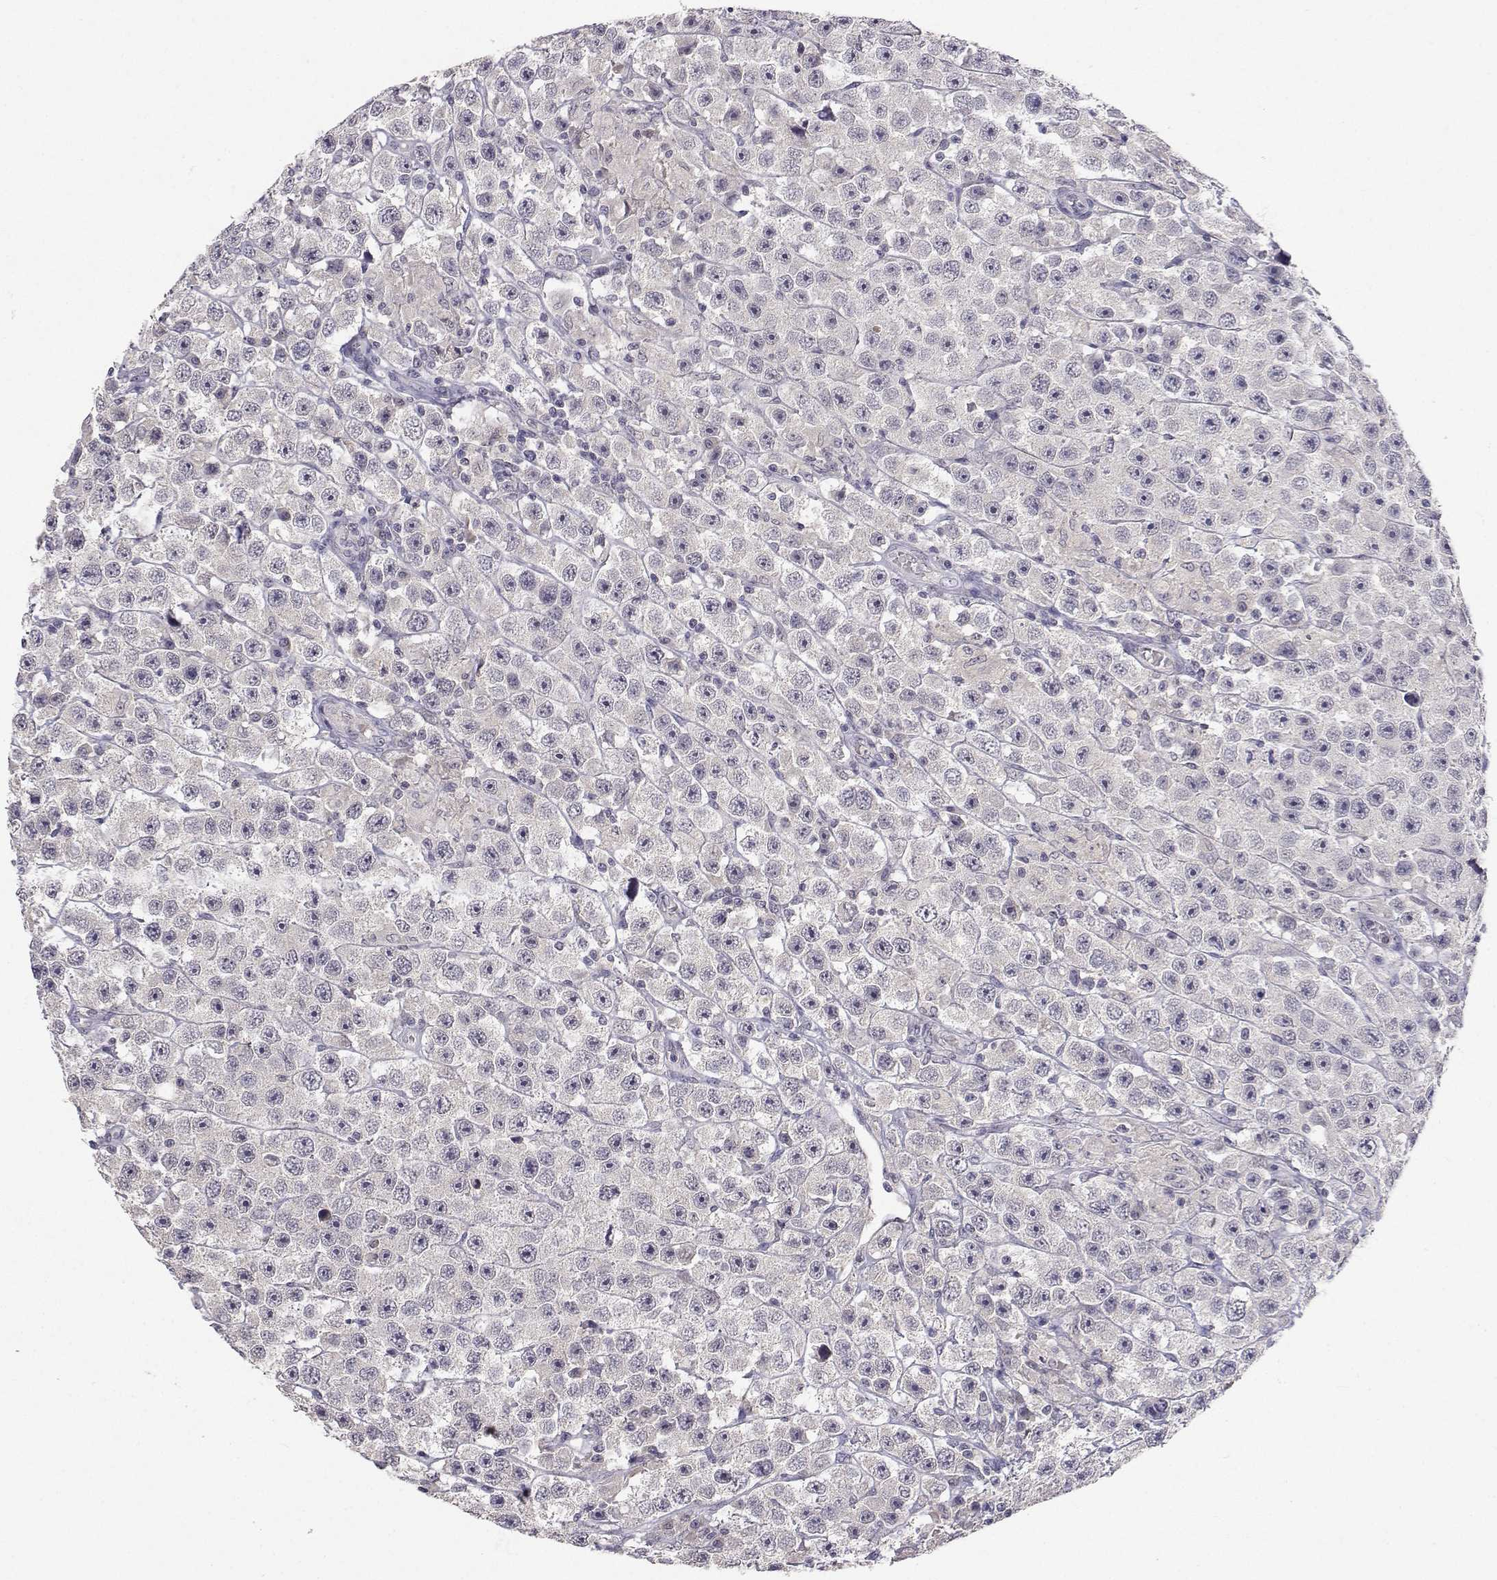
{"staining": {"intensity": "negative", "quantity": "none", "location": "none"}, "tissue": "testis cancer", "cell_type": "Tumor cells", "image_type": "cancer", "snomed": [{"axis": "morphology", "description": "Seminoma, NOS"}, {"axis": "topography", "description": "Testis"}], "caption": "This is a histopathology image of IHC staining of testis seminoma, which shows no expression in tumor cells.", "gene": "SLC6A3", "patient": {"sex": "male", "age": 45}}